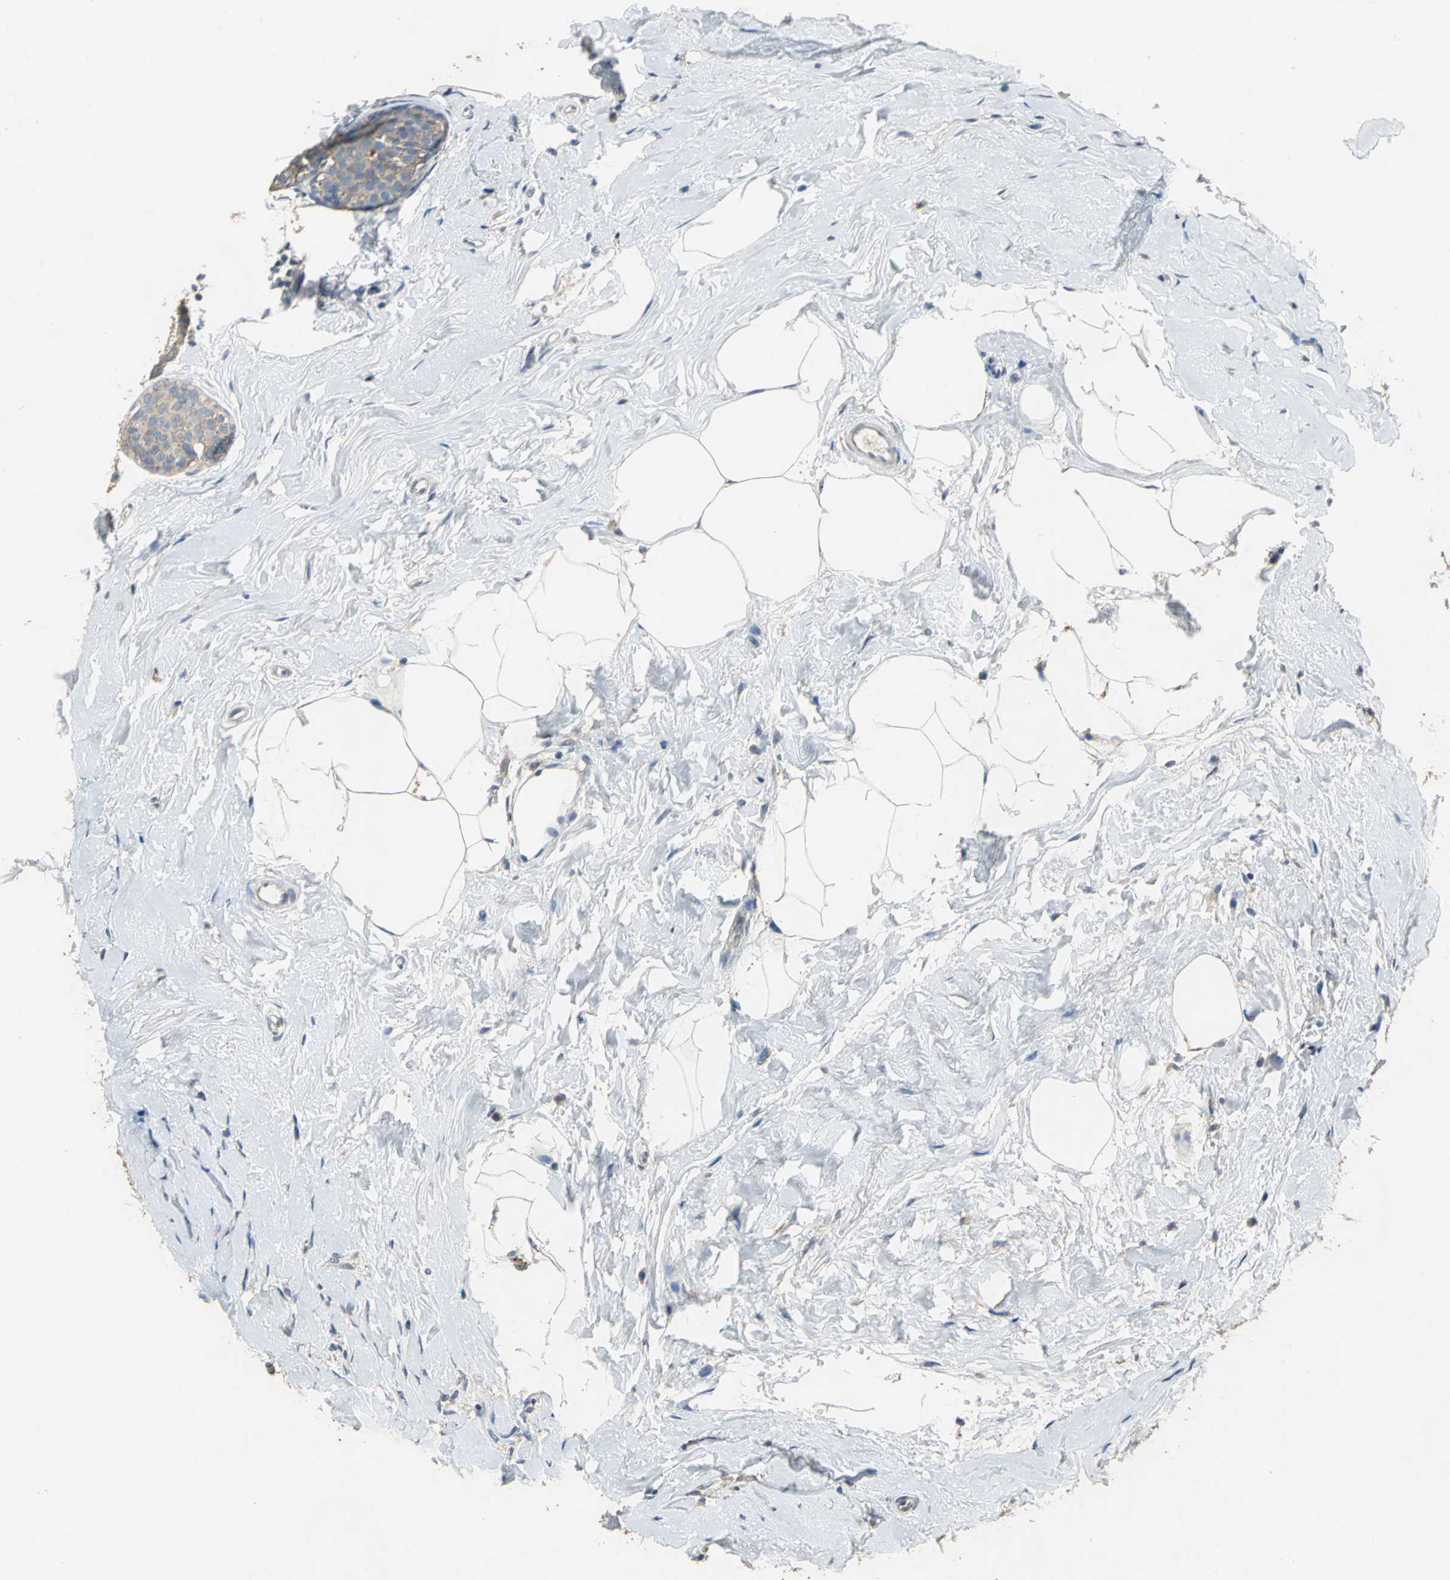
{"staining": {"intensity": "weak", "quantity": ">75%", "location": "cytoplasmic/membranous"}, "tissue": "breast cancer", "cell_type": "Tumor cells", "image_type": "cancer", "snomed": [{"axis": "morphology", "description": "Lobular carcinoma, in situ"}, {"axis": "morphology", "description": "Lobular carcinoma"}, {"axis": "topography", "description": "Breast"}], "caption": "Protein staining displays weak cytoplasmic/membranous positivity in about >75% of tumor cells in breast cancer.", "gene": "OCLN", "patient": {"sex": "female", "age": 41}}